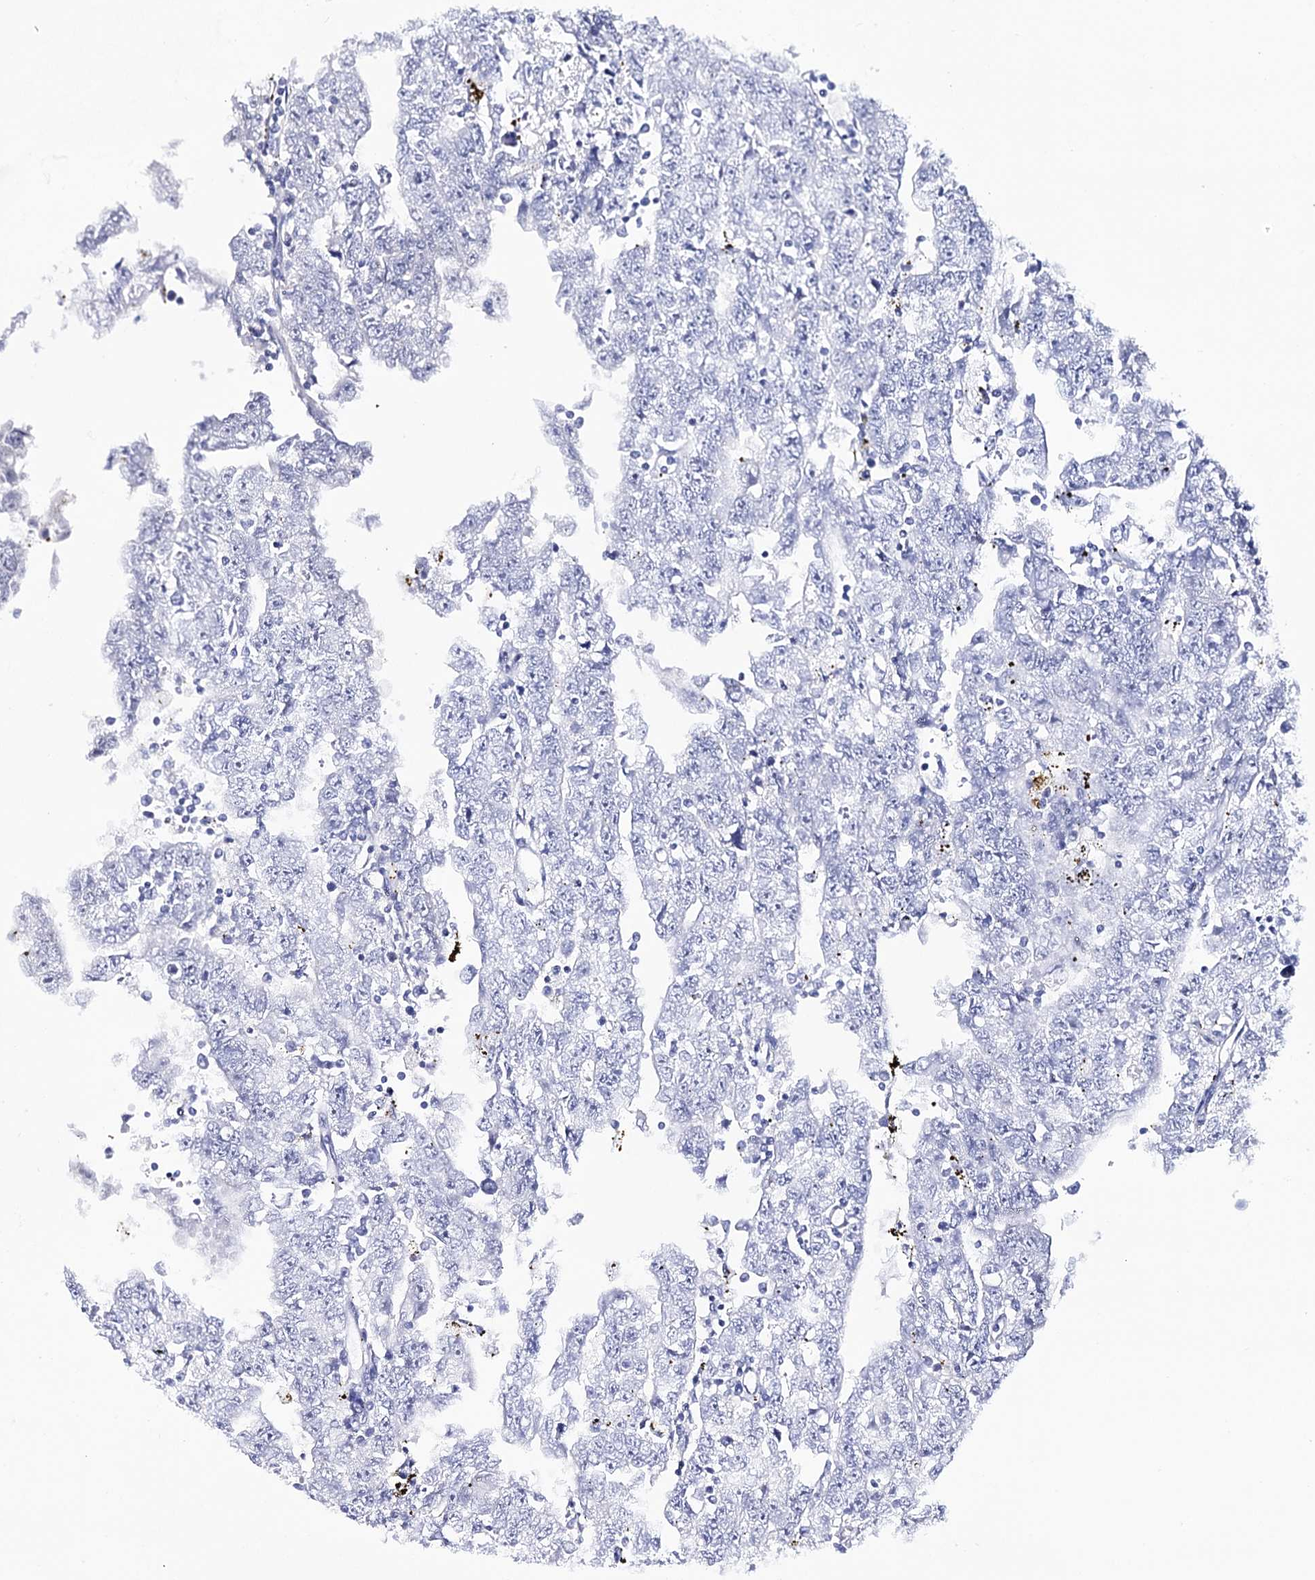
{"staining": {"intensity": "negative", "quantity": "none", "location": "none"}, "tissue": "testis cancer", "cell_type": "Tumor cells", "image_type": "cancer", "snomed": [{"axis": "morphology", "description": "Carcinoma, Embryonal, NOS"}, {"axis": "topography", "description": "Testis"}], "caption": "Immunohistochemical staining of embryonal carcinoma (testis) displays no significant positivity in tumor cells.", "gene": "PCGF5", "patient": {"sex": "male", "age": 25}}